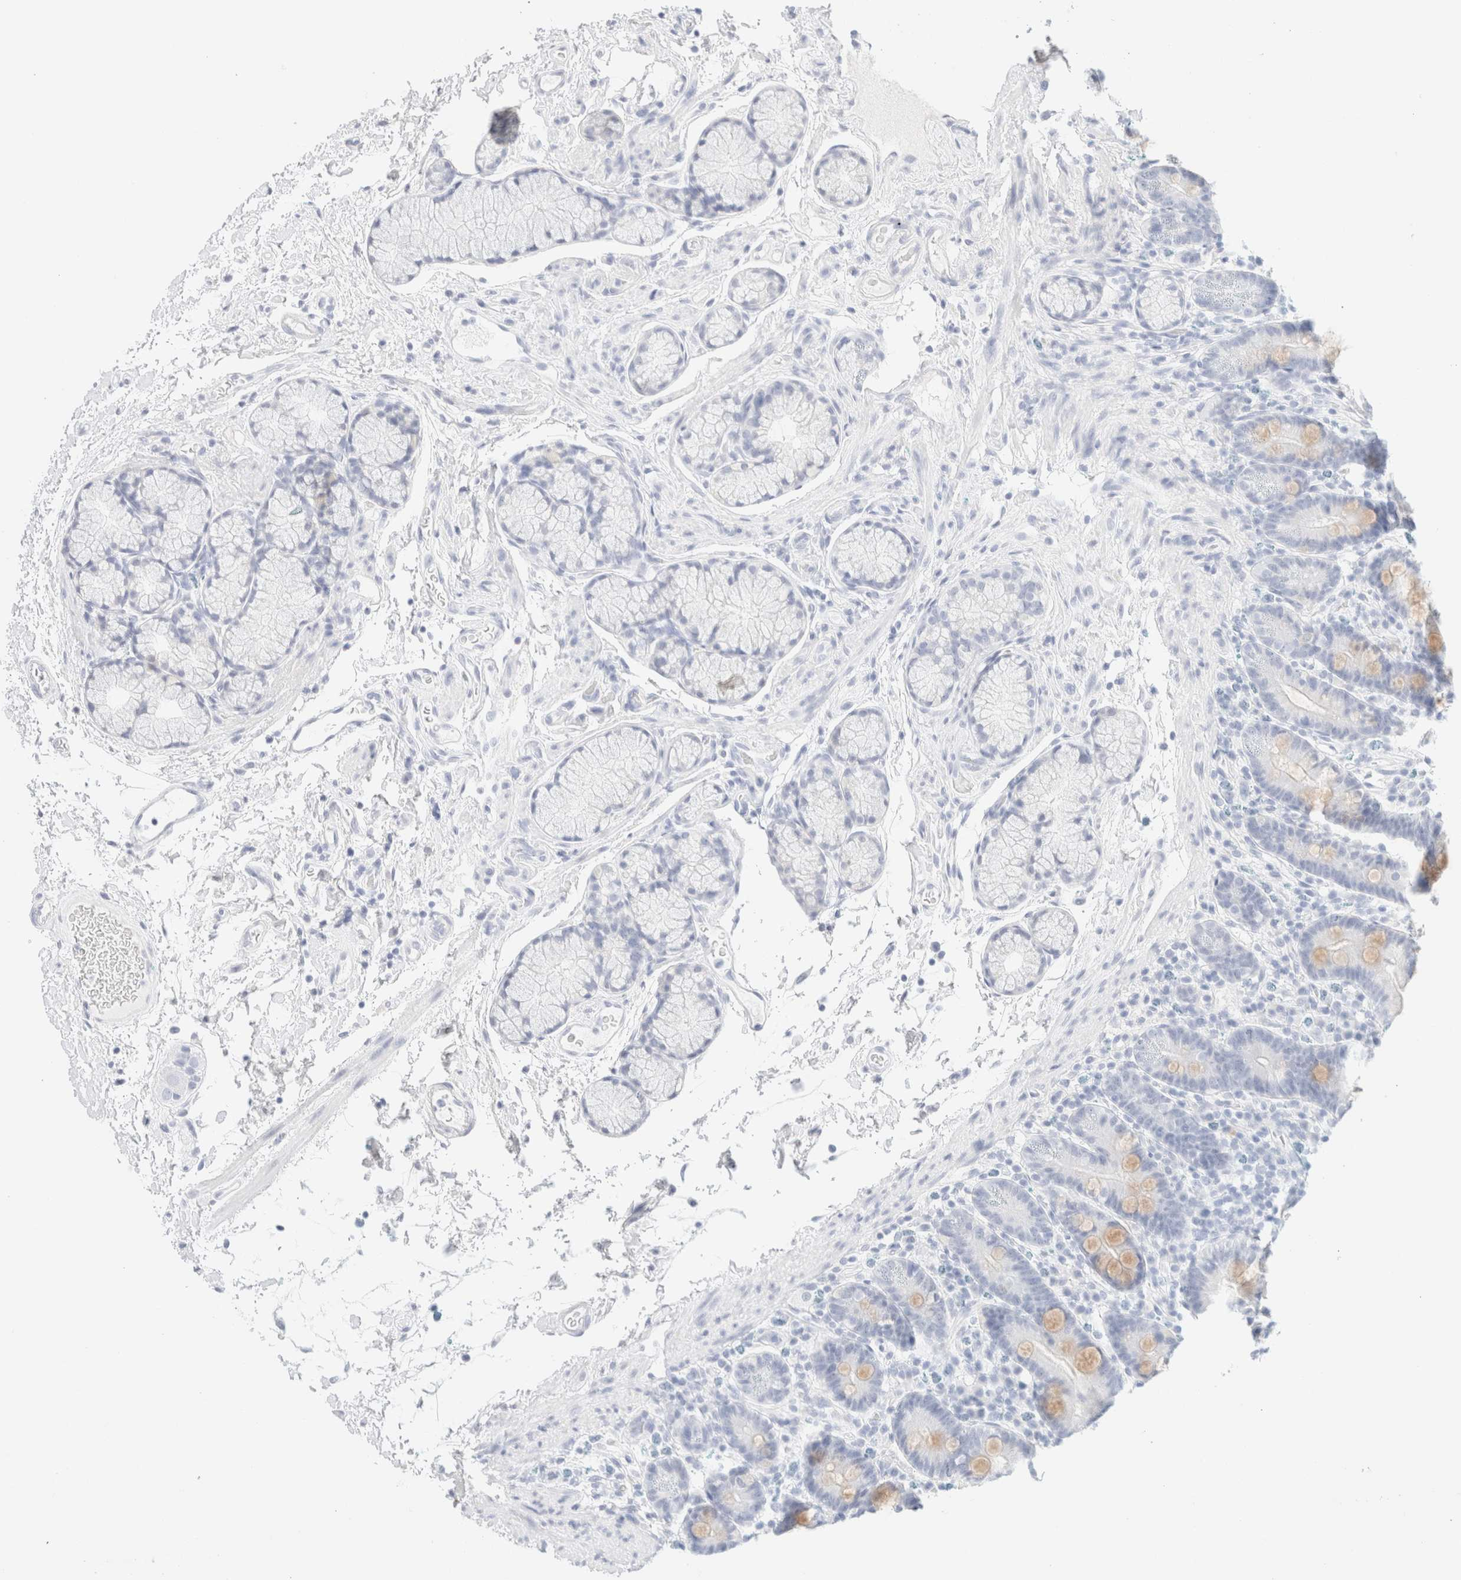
{"staining": {"intensity": "moderate", "quantity": "<25%", "location": "cytoplasmic/membranous"}, "tissue": "duodenum", "cell_type": "Glandular cells", "image_type": "normal", "snomed": [{"axis": "morphology", "description": "Normal tissue, NOS"}, {"axis": "topography", "description": "Small intestine, NOS"}], "caption": "Immunohistochemical staining of benign duodenum exhibits moderate cytoplasmic/membranous protein staining in about <25% of glandular cells. Nuclei are stained in blue.", "gene": "KRT15", "patient": {"sex": "female", "age": 71}}